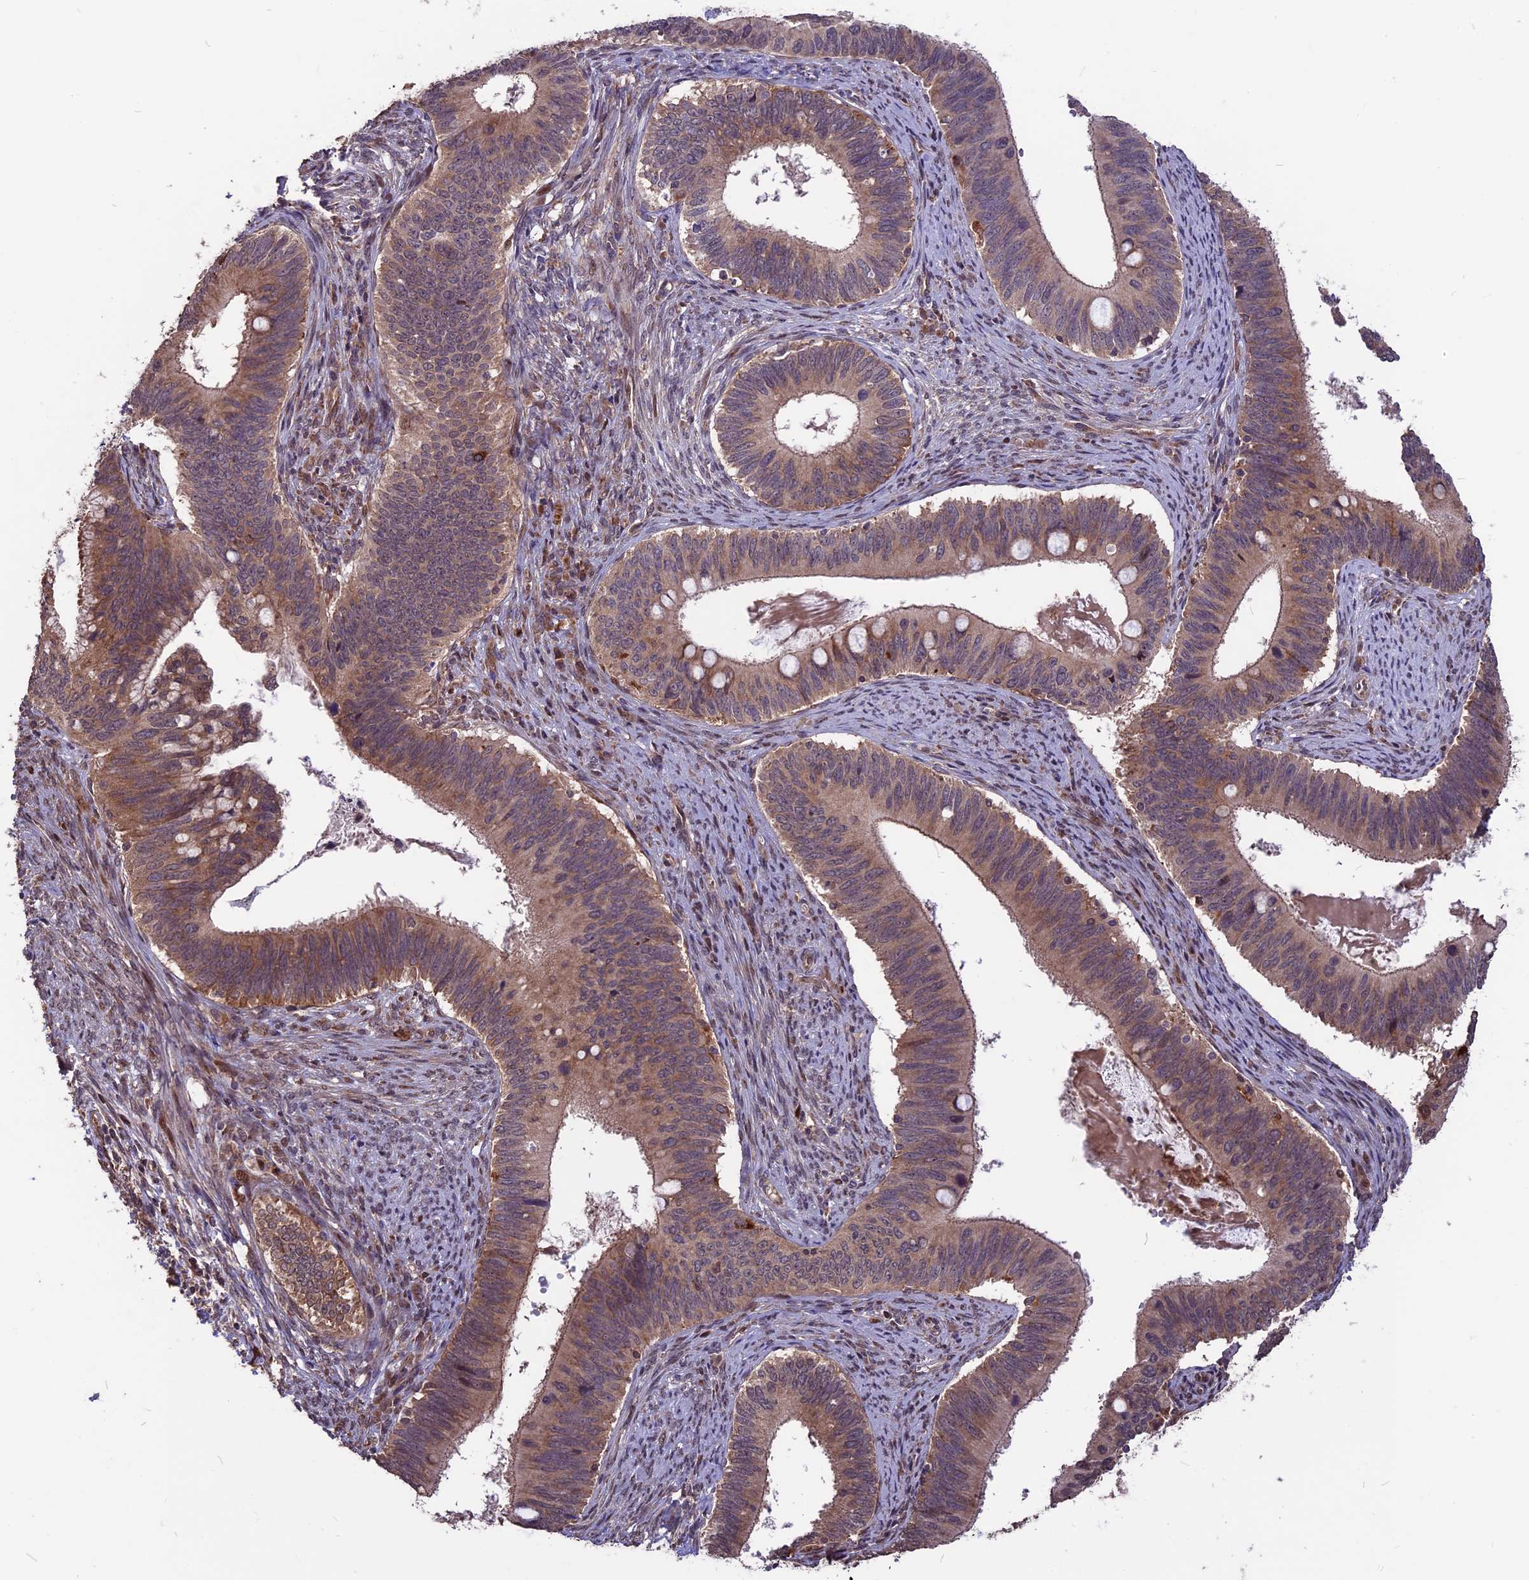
{"staining": {"intensity": "moderate", "quantity": ">75%", "location": "cytoplasmic/membranous"}, "tissue": "cervical cancer", "cell_type": "Tumor cells", "image_type": "cancer", "snomed": [{"axis": "morphology", "description": "Adenocarcinoma, NOS"}, {"axis": "topography", "description": "Cervix"}], "caption": "Immunohistochemical staining of human cervical cancer reveals medium levels of moderate cytoplasmic/membranous protein staining in approximately >75% of tumor cells.", "gene": "ZNF598", "patient": {"sex": "female", "age": 42}}